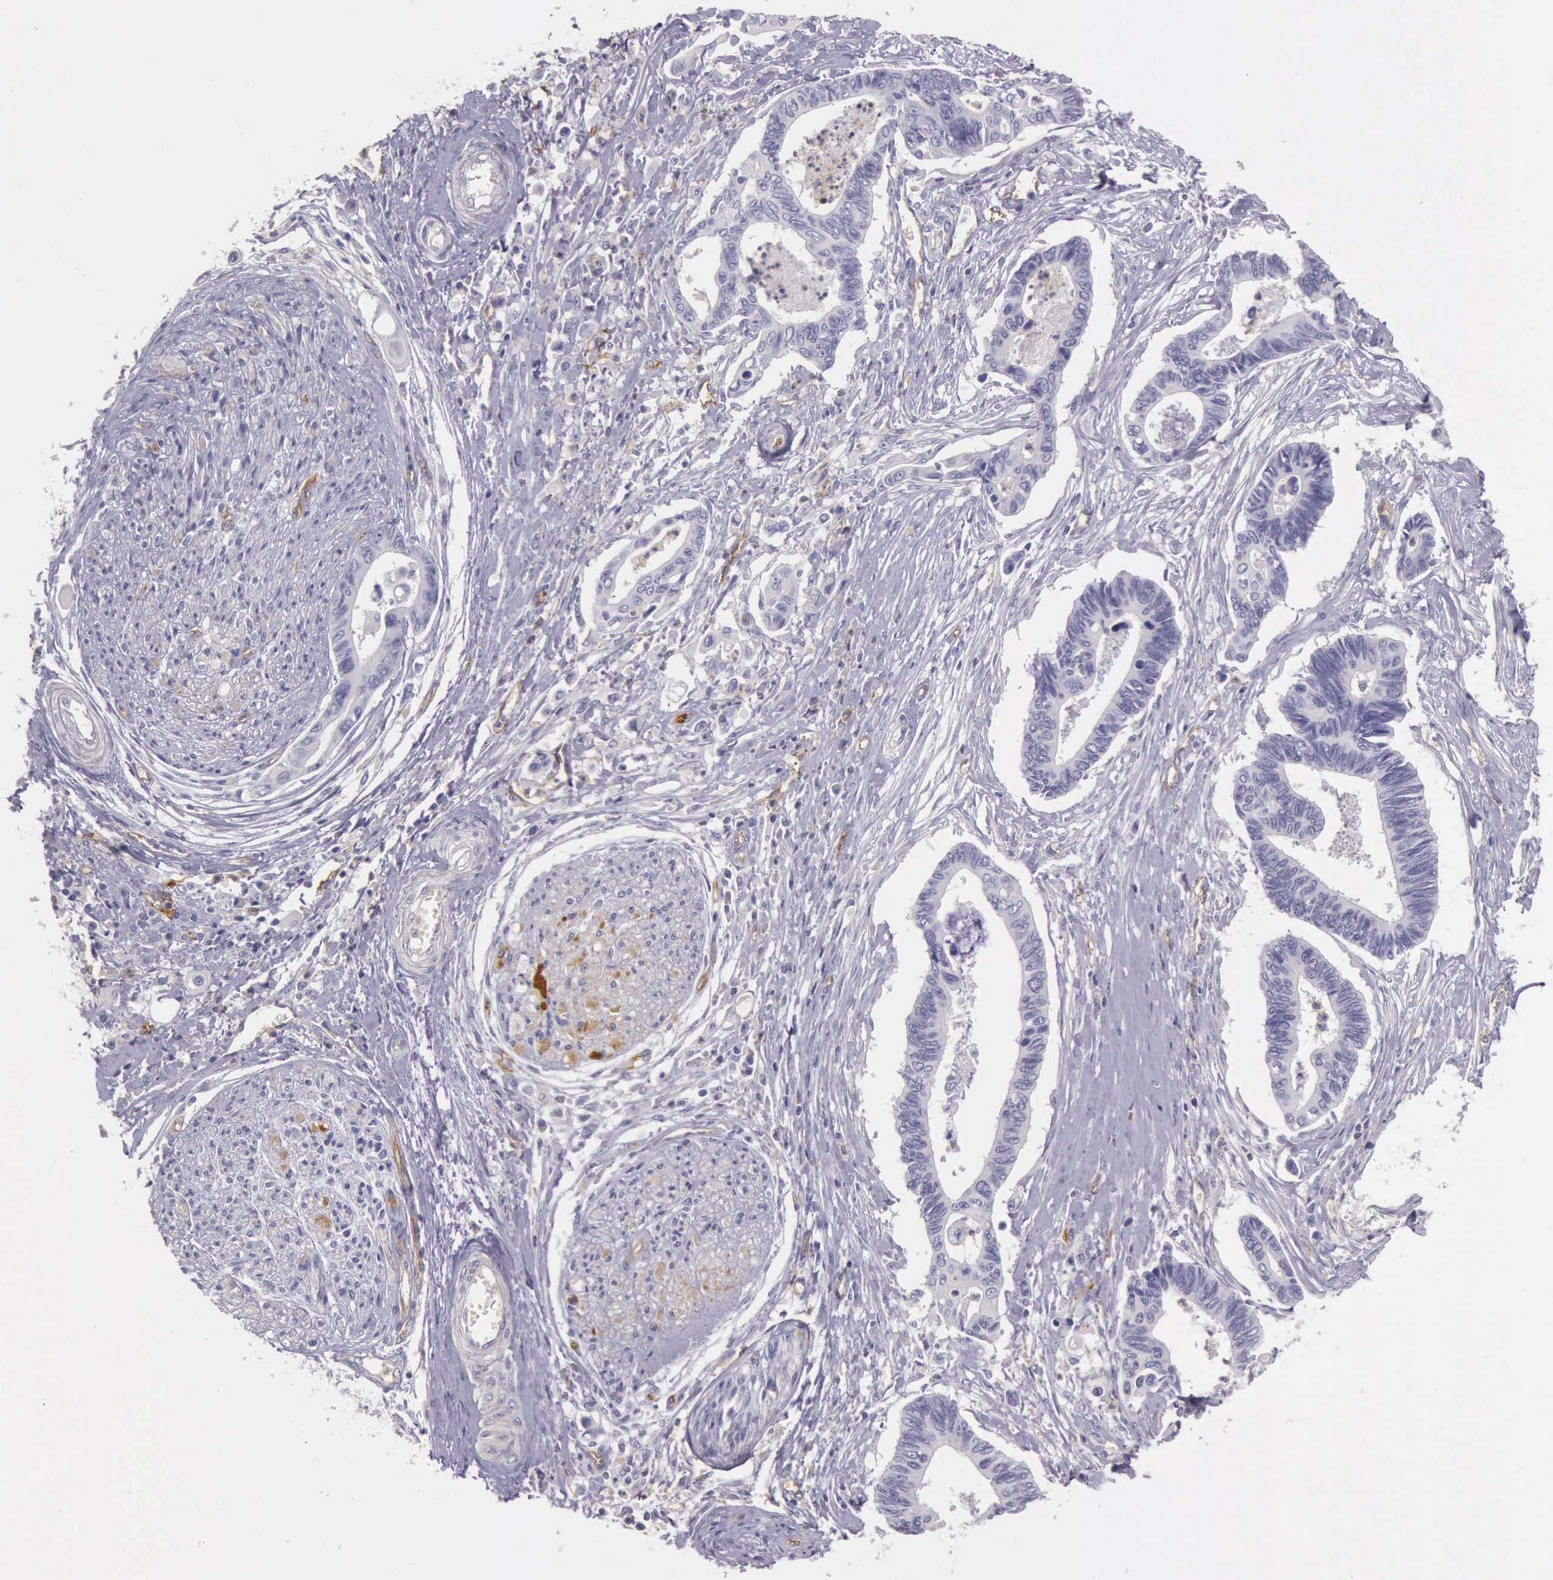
{"staining": {"intensity": "negative", "quantity": "none", "location": "none"}, "tissue": "pancreatic cancer", "cell_type": "Tumor cells", "image_type": "cancer", "snomed": [{"axis": "morphology", "description": "Adenocarcinoma, NOS"}, {"axis": "topography", "description": "Pancreas"}], "caption": "Tumor cells are negative for protein expression in human adenocarcinoma (pancreatic).", "gene": "TCEANC", "patient": {"sex": "female", "age": 70}}